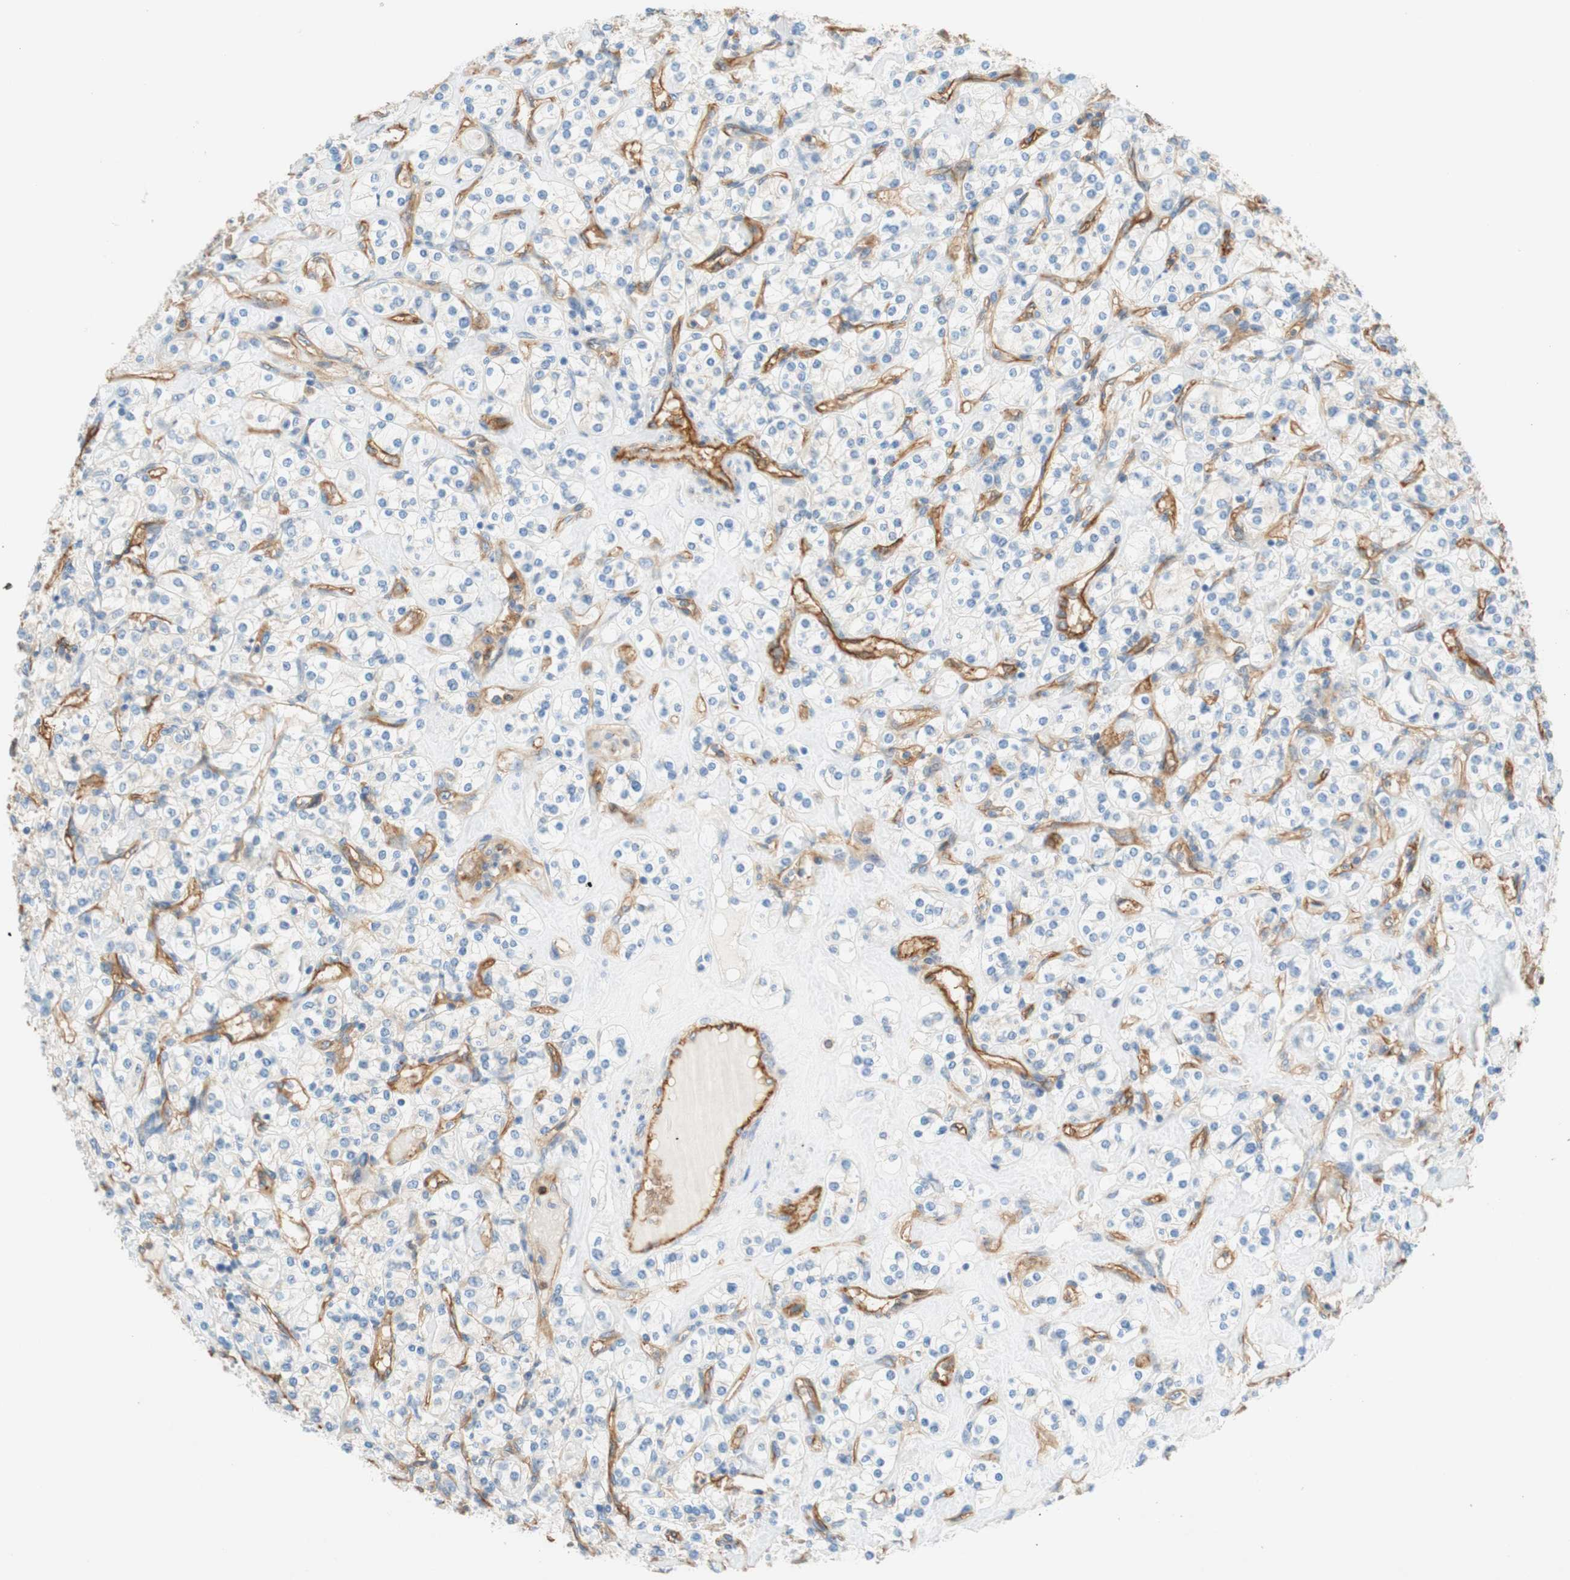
{"staining": {"intensity": "negative", "quantity": "none", "location": "none"}, "tissue": "renal cancer", "cell_type": "Tumor cells", "image_type": "cancer", "snomed": [{"axis": "morphology", "description": "Adenocarcinoma, NOS"}, {"axis": "topography", "description": "Kidney"}], "caption": "A micrograph of human renal cancer is negative for staining in tumor cells. (DAB (3,3'-diaminobenzidine) immunohistochemistry (IHC) with hematoxylin counter stain).", "gene": "STOM", "patient": {"sex": "male", "age": 77}}